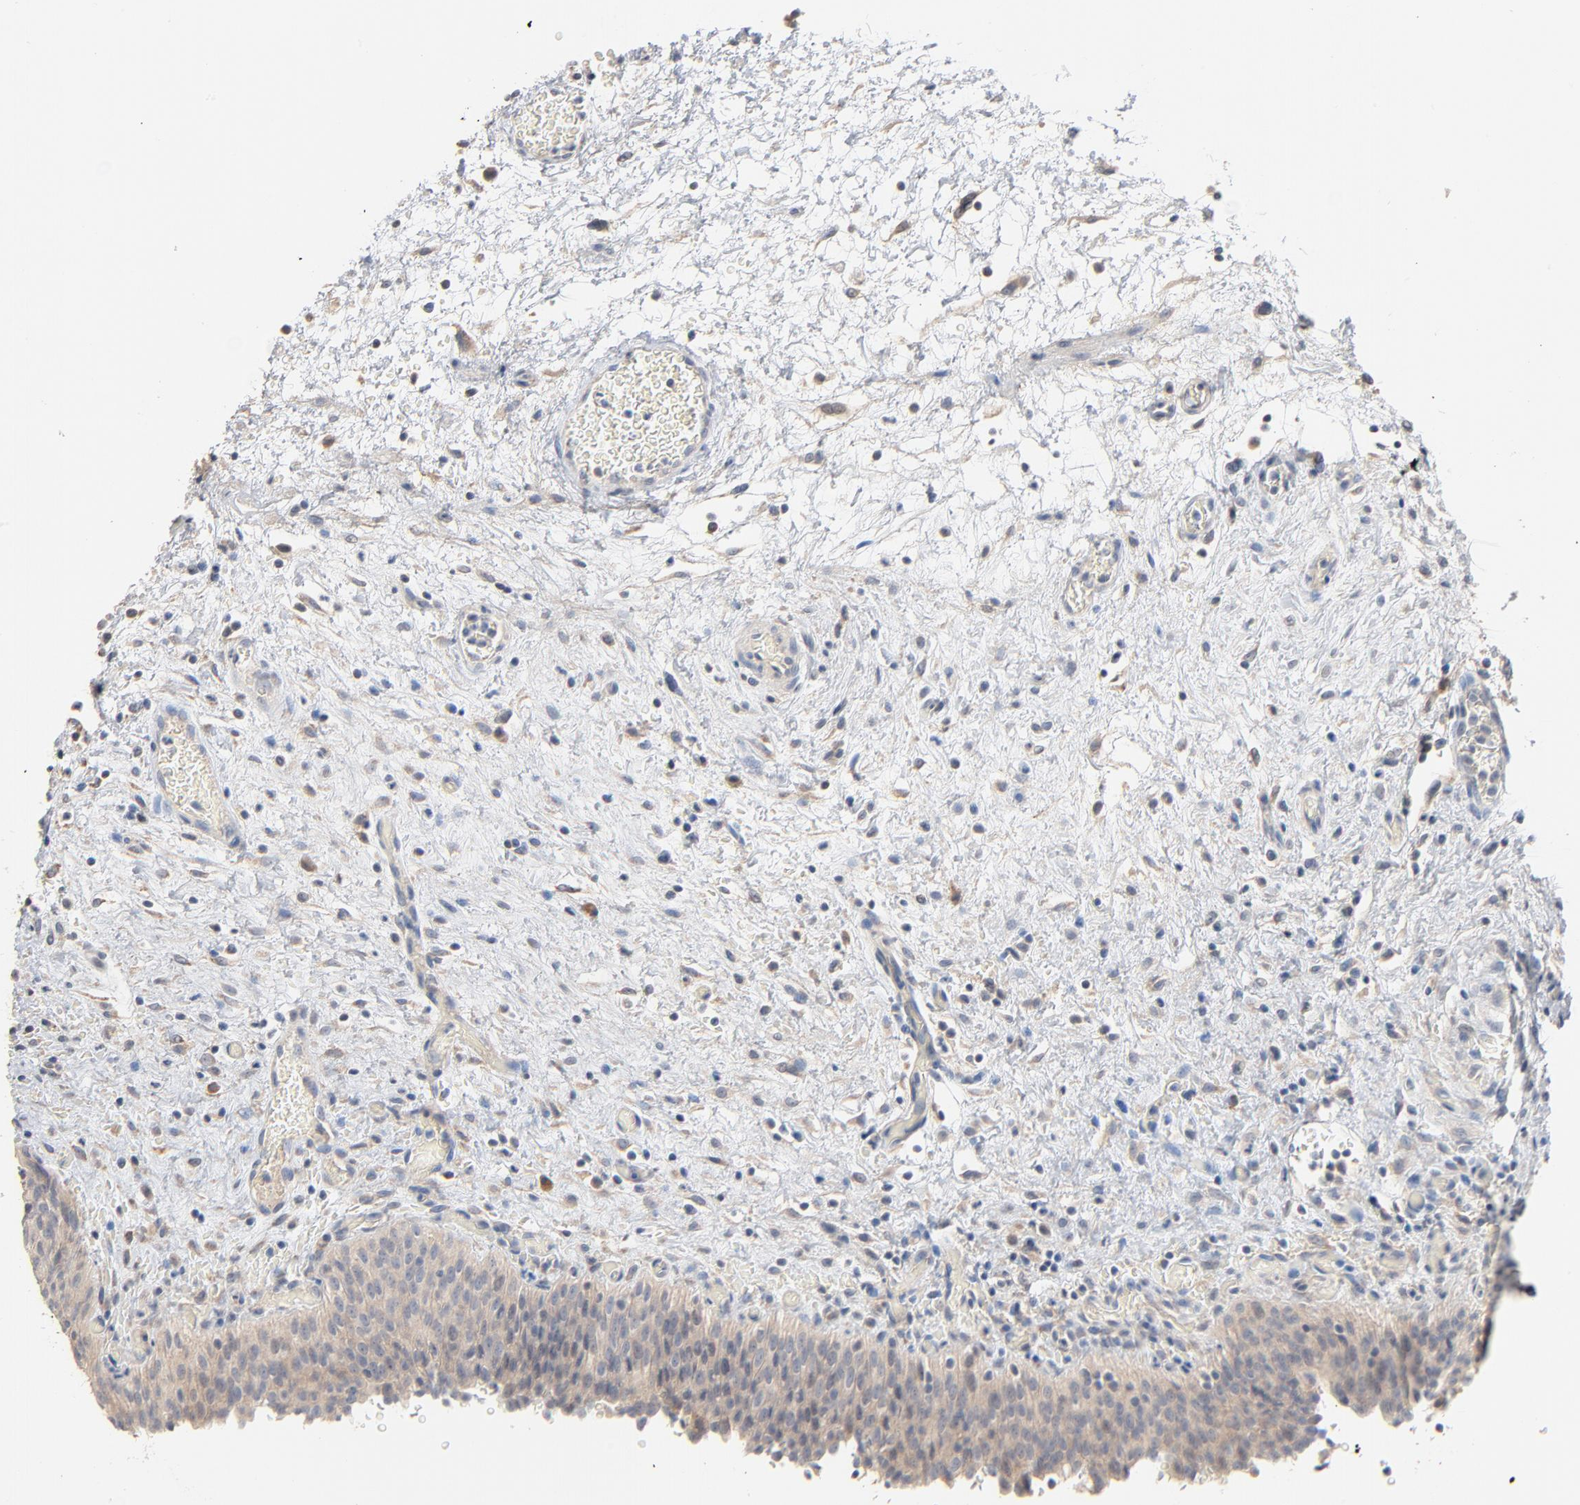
{"staining": {"intensity": "weak", "quantity": ">75%", "location": "cytoplasmic/membranous"}, "tissue": "urinary bladder", "cell_type": "Urothelial cells", "image_type": "normal", "snomed": [{"axis": "morphology", "description": "Normal tissue, NOS"}, {"axis": "topography", "description": "Urinary bladder"}], "caption": "Immunohistochemical staining of benign human urinary bladder shows low levels of weak cytoplasmic/membranous staining in approximately >75% of urothelial cells.", "gene": "ZDHHC8", "patient": {"sex": "male", "age": 51}}